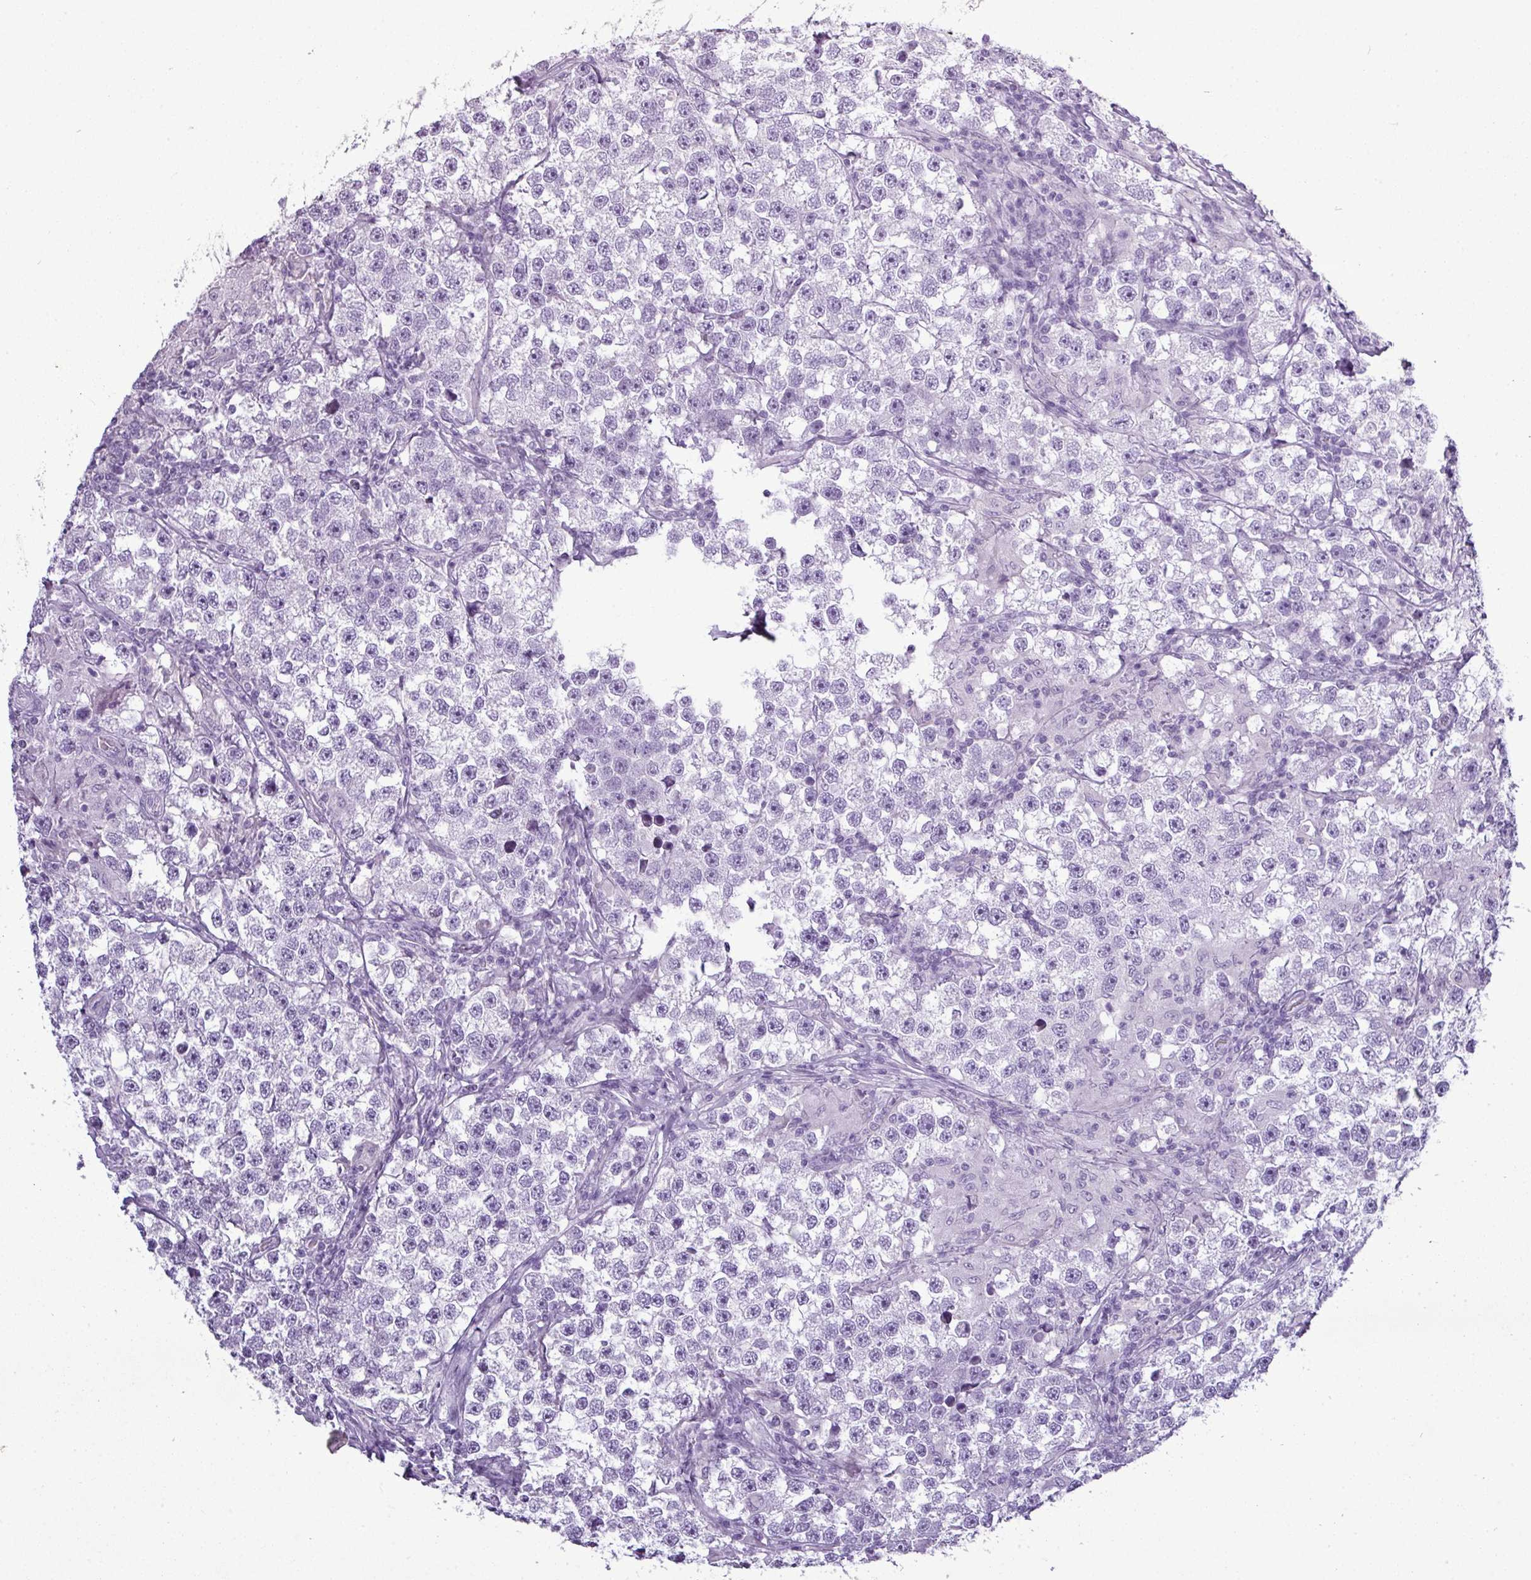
{"staining": {"intensity": "negative", "quantity": "none", "location": "none"}, "tissue": "testis cancer", "cell_type": "Tumor cells", "image_type": "cancer", "snomed": [{"axis": "morphology", "description": "Seminoma, NOS"}, {"axis": "topography", "description": "Testis"}], "caption": "This is an immunohistochemistry (IHC) histopathology image of human seminoma (testis). There is no staining in tumor cells.", "gene": "TMEM91", "patient": {"sex": "male", "age": 46}}